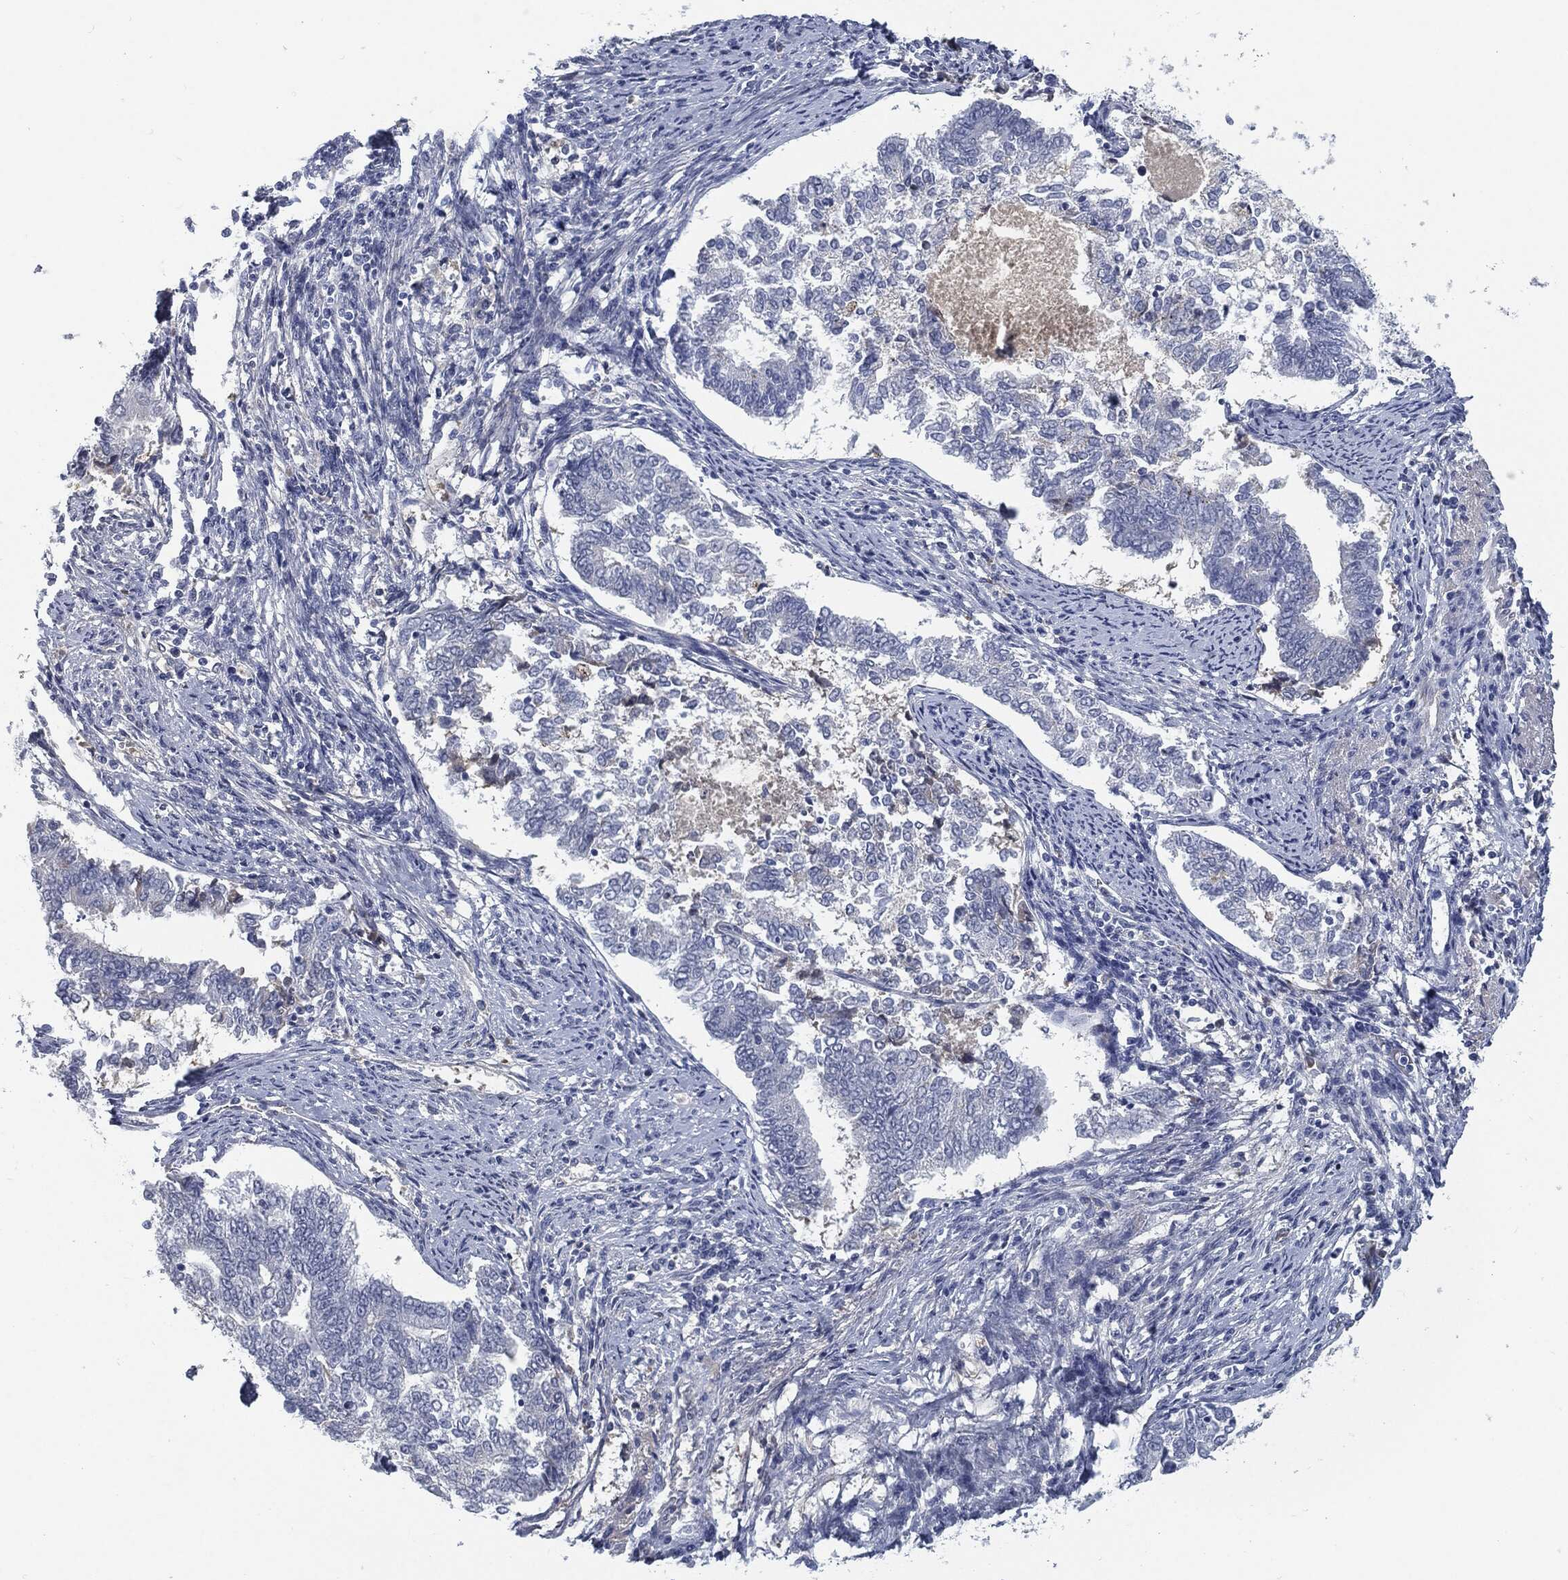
{"staining": {"intensity": "negative", "quantity": "none", "location": "none"}, "tissue": "endometrial cancer", "cell_type": "Tumor cells", "image_type": "cancer", "snomed": [{"axis": "morphology", "description": "Adenocarcinoma, NOS"}, {"axis": "topography", "description": "Endometrium"}], "caption": "Human endometrial cancer (adenocarcinoma) stained for a protein using IHC exhibits no staining in tumor cells.", "gene": "MST1", "patient": {"sex": "female", "age": 65}}